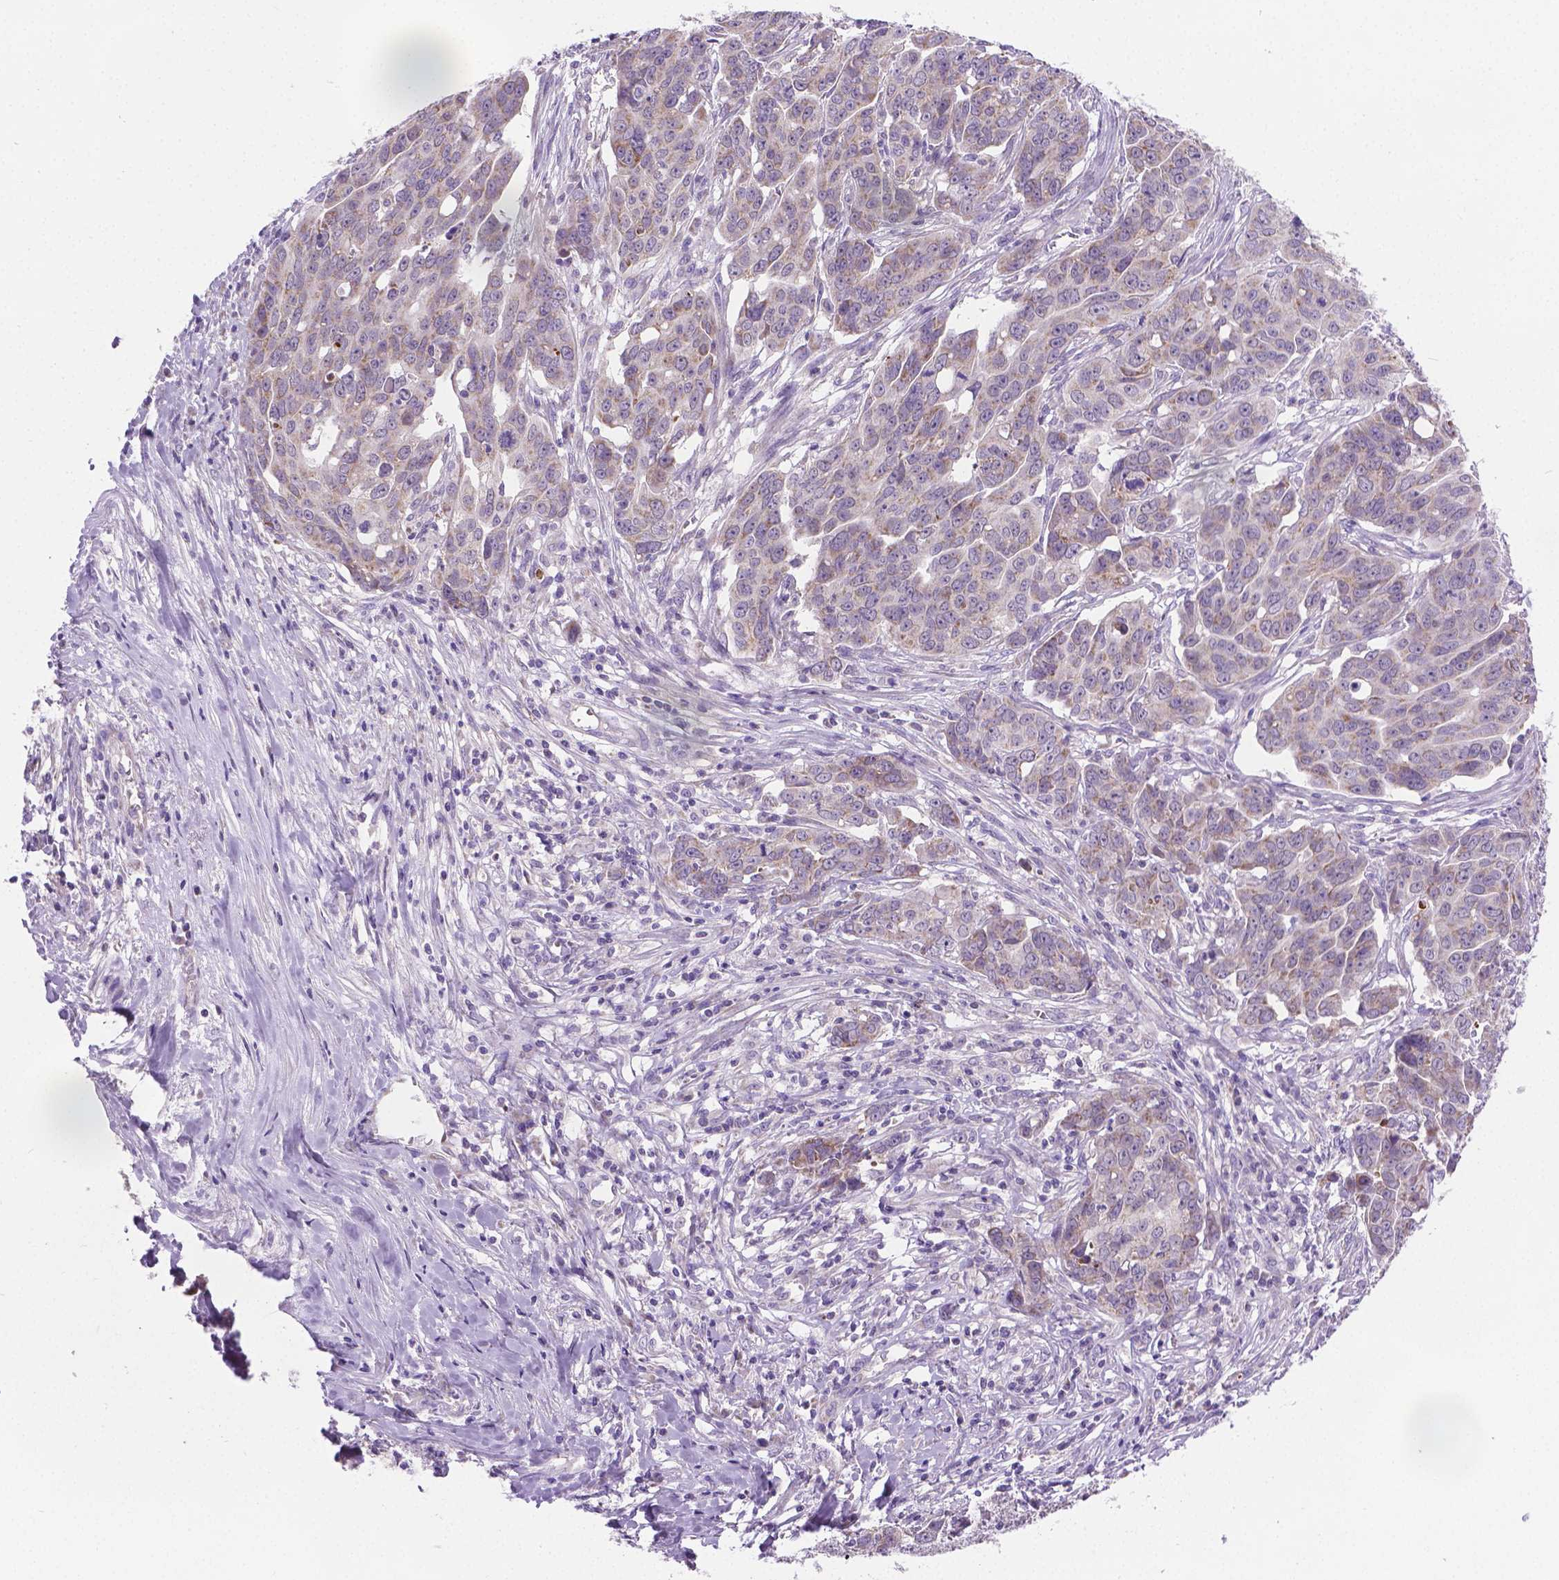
{"staining": {"intensity": "negative", "quantity": "none", "location": "none"}, "tissue": "ovarian cancer", "cell_type": "Tumor cells", "image_type": "cancer", "snomed": [{"axis": "morphology", "description": "Carcinoma, endometroid"}, {"axis": "topography", "description": "Ovary"}], "caption": "The histopathology image exhibits no significant expression in tumor cells of ovarian cancer.", "gene": "CSPG5", "patient": {"sex": "female", "age": 78}}